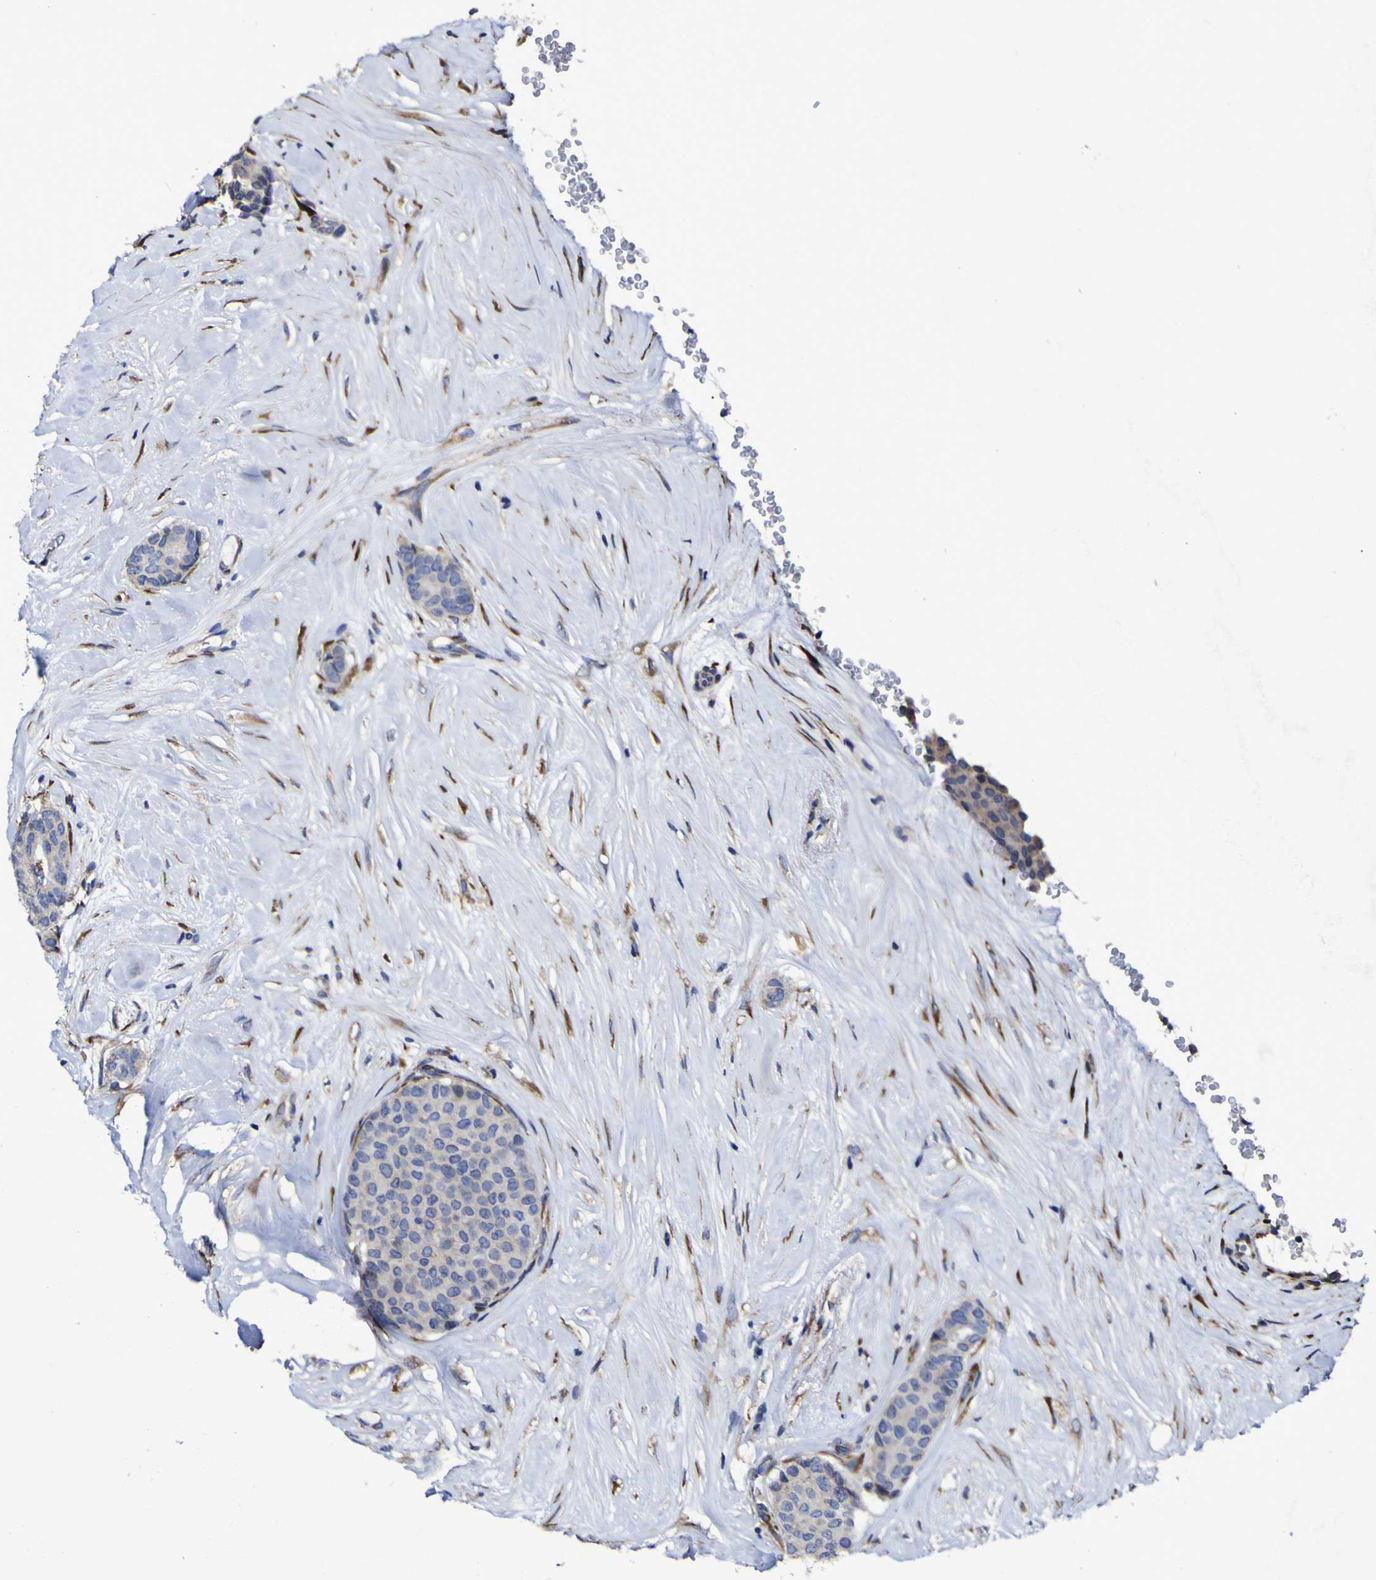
{"staining": {"intensity": "negative", "quantity": "none", "location": "none"}, "tissue": "breast cancer", "cell_type": "Tumor cells", "image_type": "cancer", "snomed": [{"axis": "morphology", "description": "Duct carcinoma"}, {"axis": "topography", "description": "Breast"}], "caption": "Breast cancer (intraductal carcinoma) was stained to show a protein in brown. There is no significant expression in tumor cells.", "gene": "P3H1", "patient": {"sex": "female", "age": 75}}